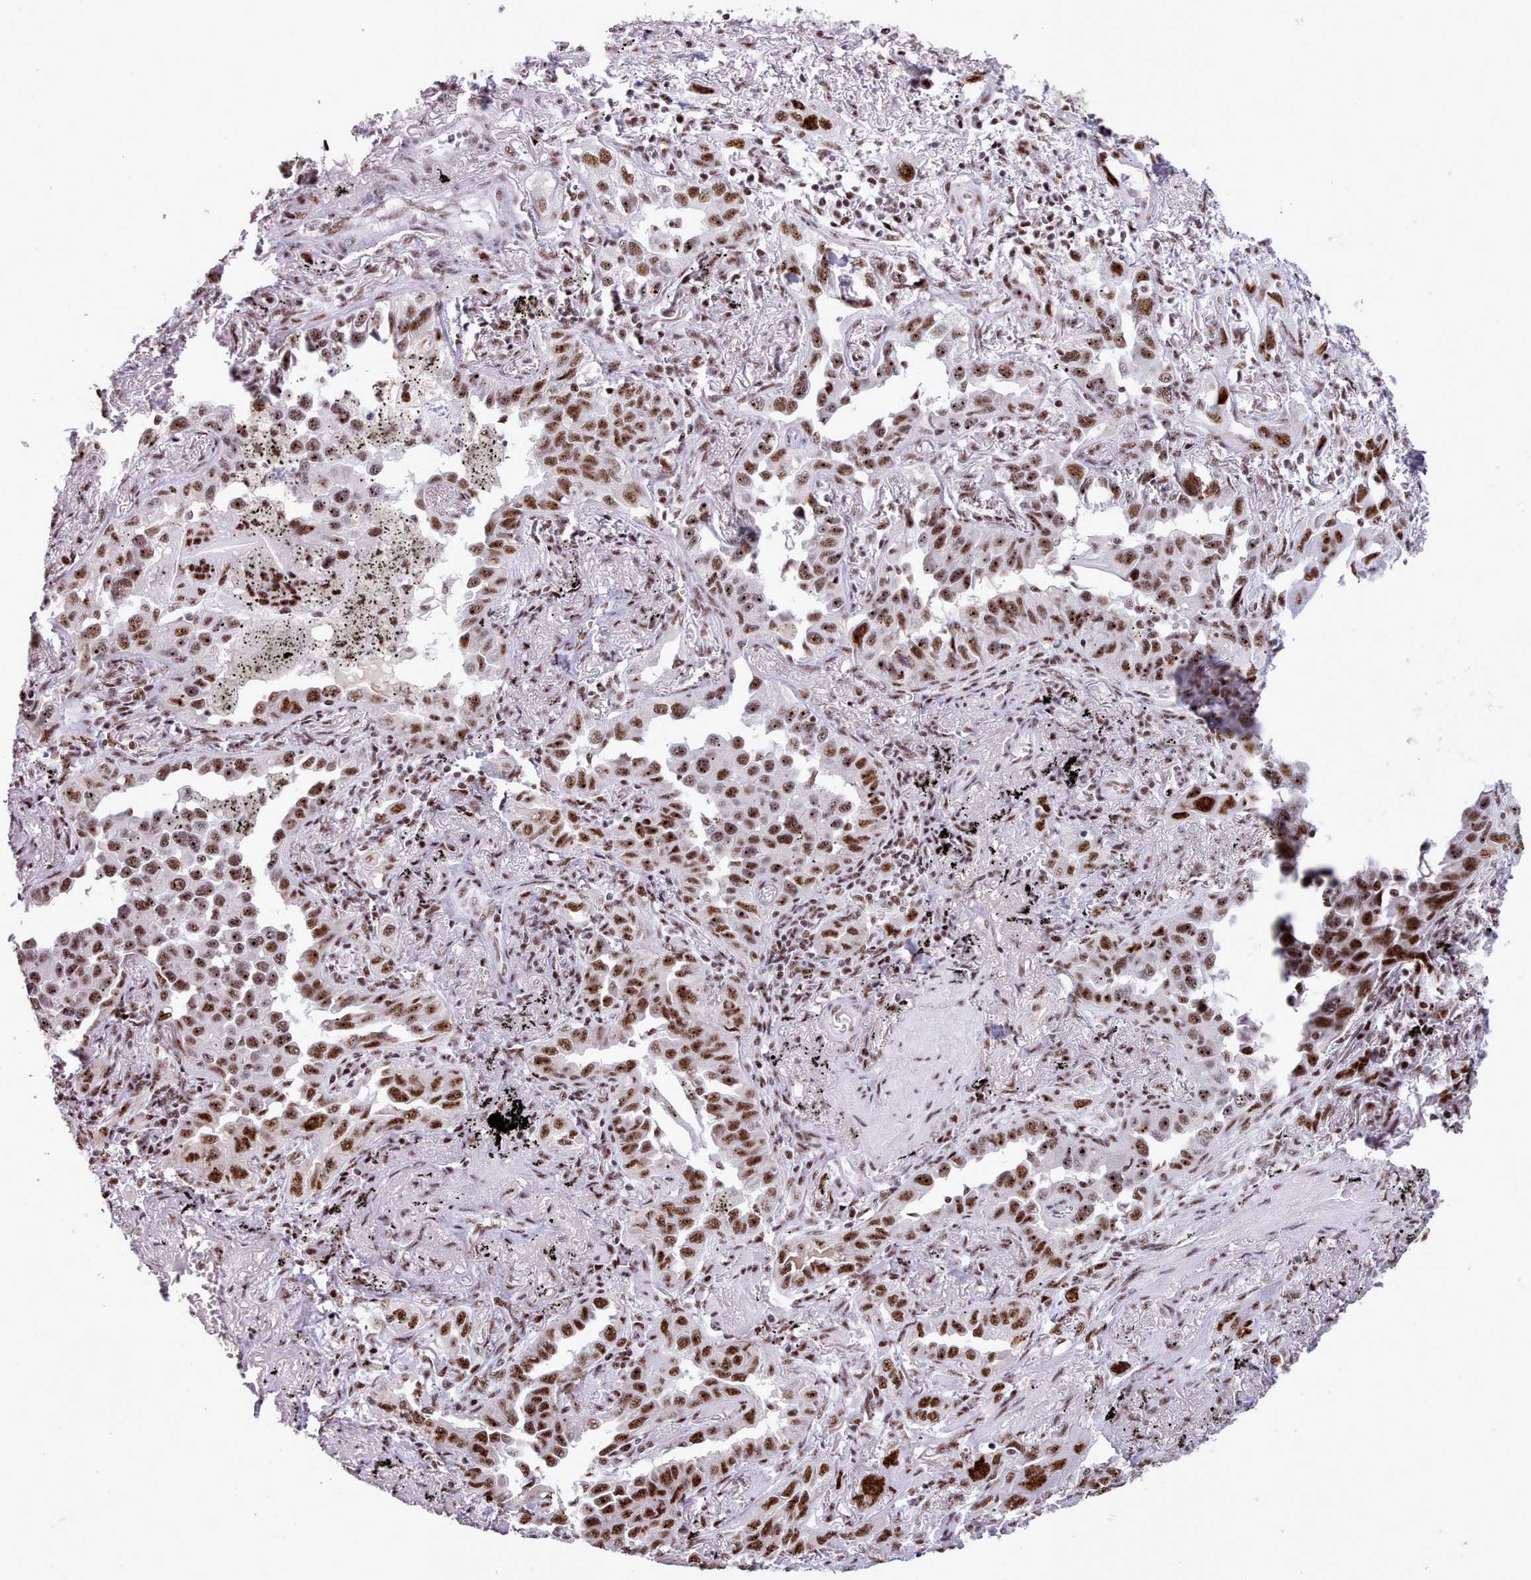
{"staining": {"intensity": "strong", "quantity": ">75%", "location": "nuclear"}, "tissue": "lung cancer", "cell_type": "Tumor cells", "image_type": "cancer", "snomed": [{"axis": "morphology", "description": "Adenocarcinoma, NOS"}, {"axis": "topography", "description": "Lung"}], "caption": "Lung cancer stained with immunohistochemistry shows strong nuclear staining in about >75% of tumor cells. The staining was performed using DAB (3,3'-diaminobenzidine), with brown indicating positive protein expression. Nuclei are stained blue with hematoxylin.", "gene": "TMEM35B", "patient": {"sex": "male", "age": 67}}